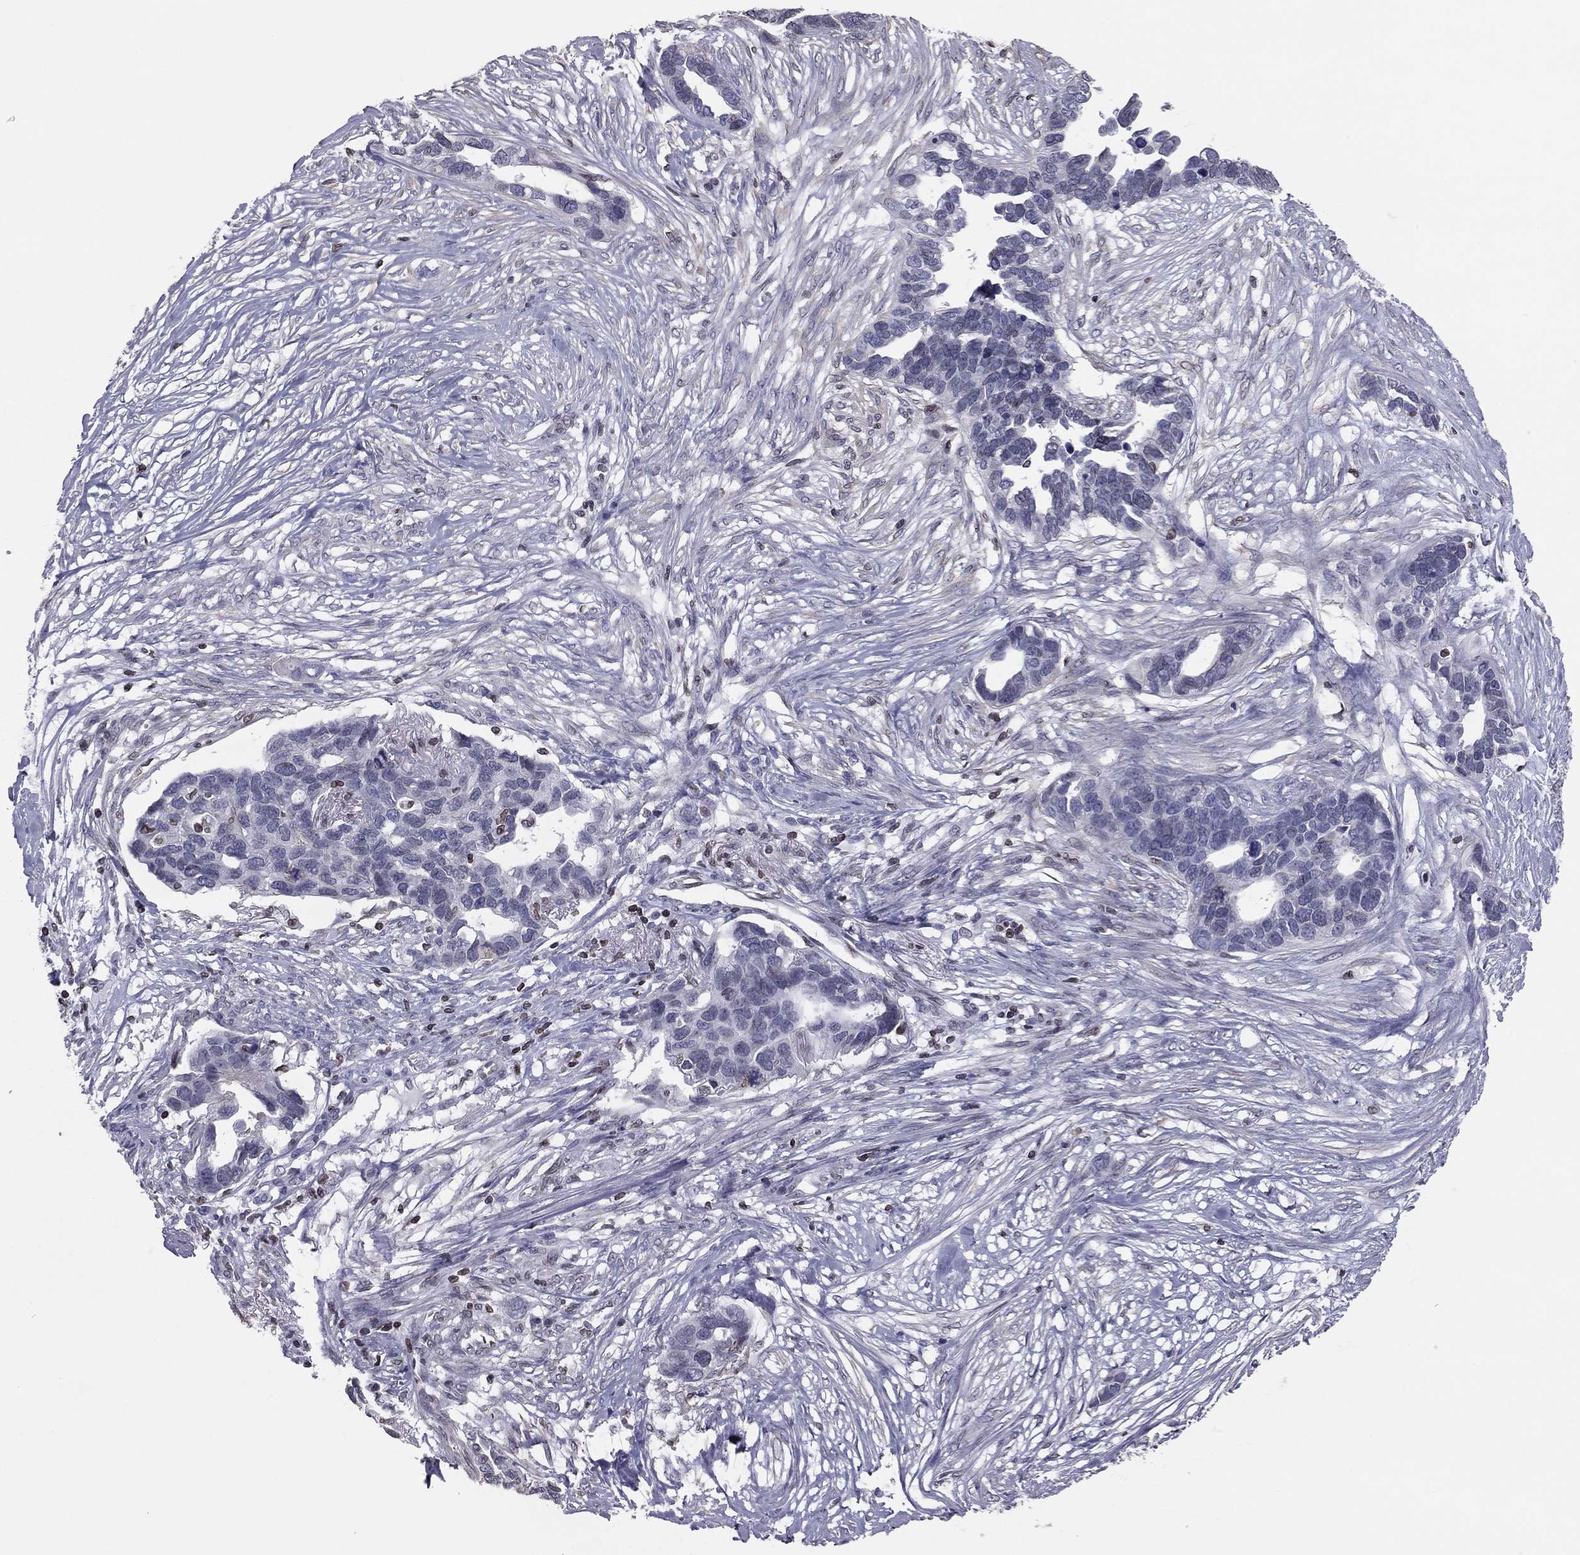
{"staining": {"intensity": "negative", "quantity": "none", "location": "none"}, "tissue": "ovarian cancer", "cell_type": "Tumor cells", "image_type": "cancer", "snomed": [{"axis": "morphology", "description": "Cystadenocarcinoma, serous, NOS"}, {"axis": "topography", "description": "Ovary"}], "caption": "The photomicrograph shows no staining of tumor cells in serous cystadenocarcinoma (ovarian).", "gene": "ESPL1", "patient": {"sex": "female", "age": 54}}